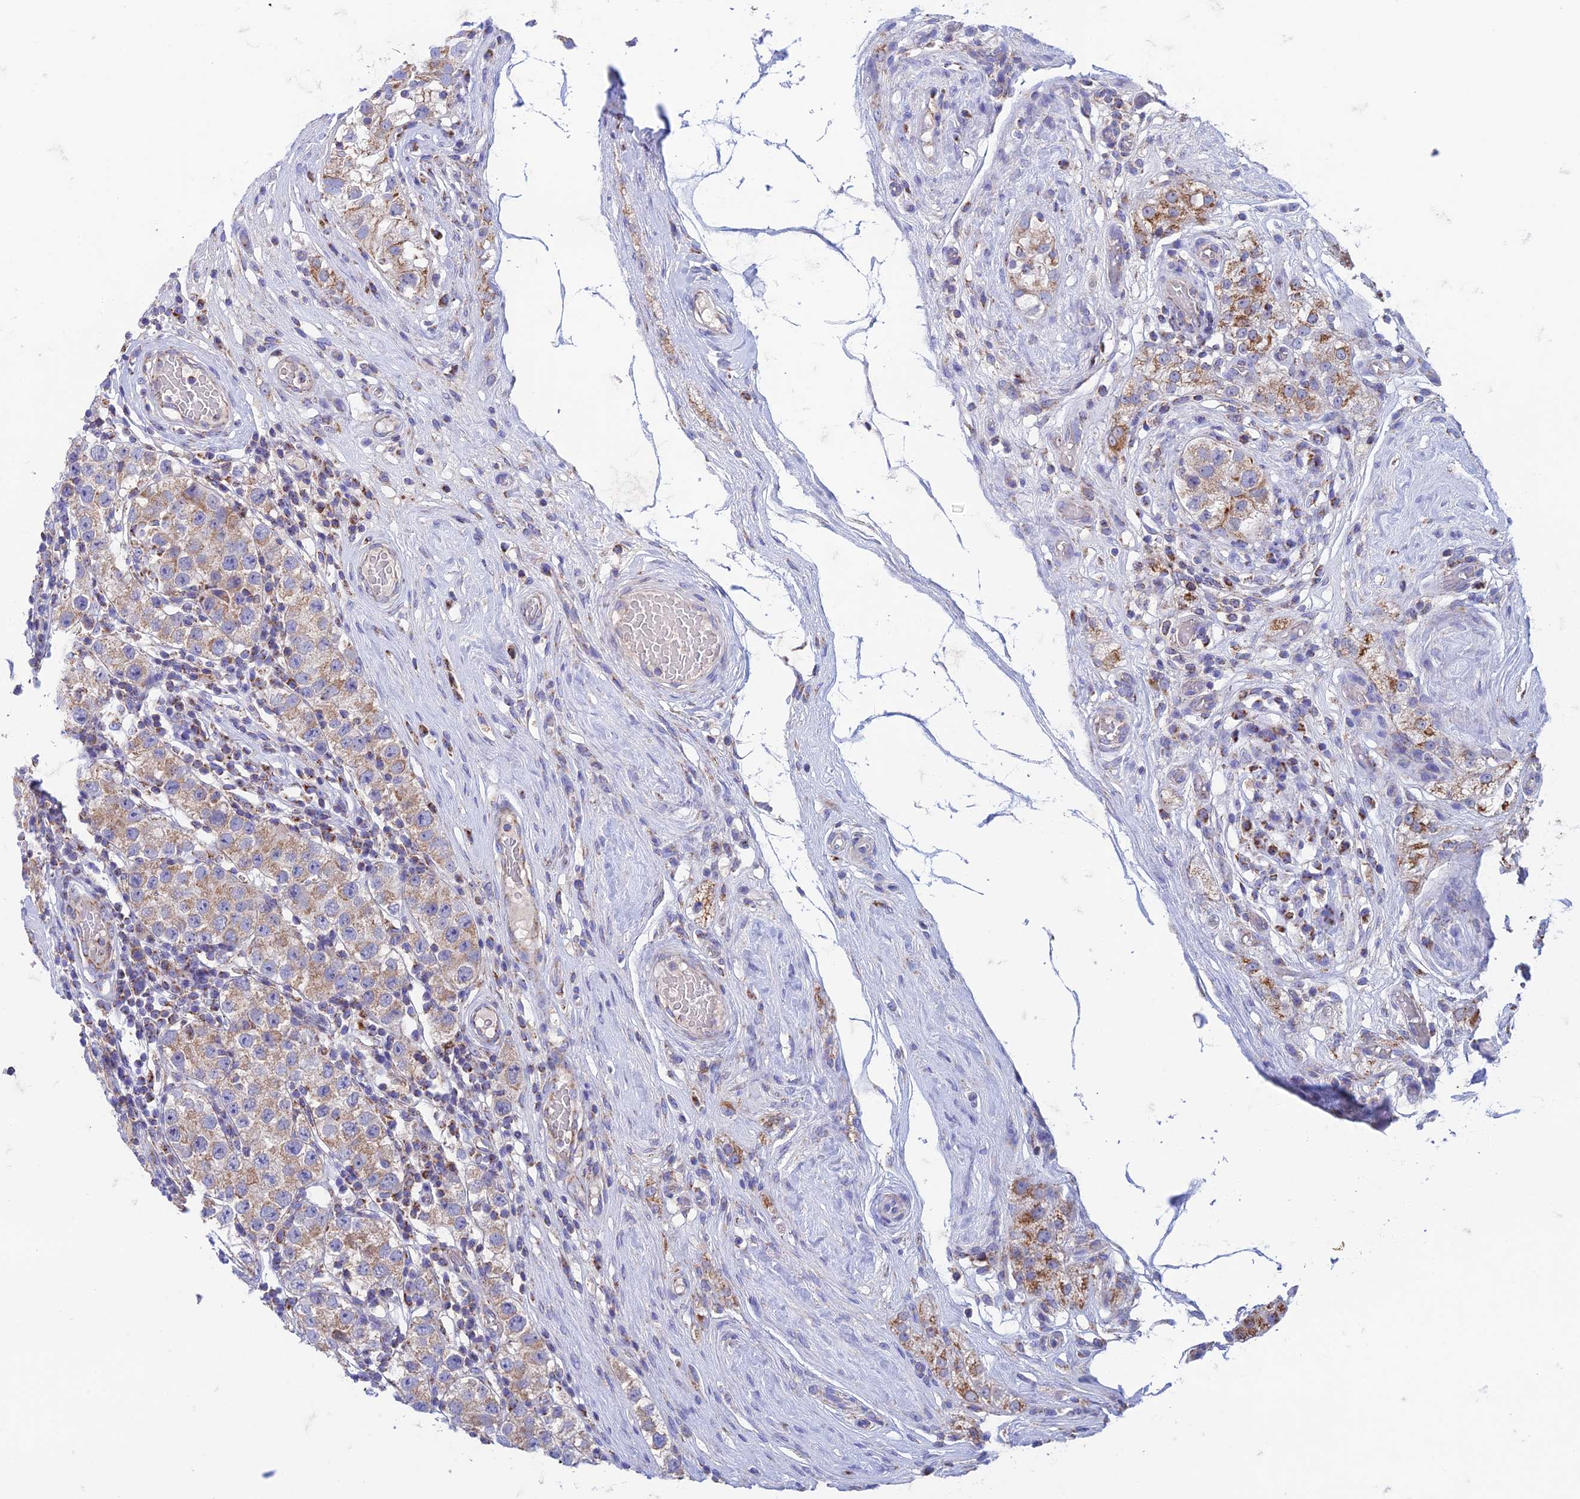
{"staining": {"intensity": "weak", "quantity": ">75%", "location": "cytoplasmic/membranous"}, "tissue": "testis cancer", "cell_type": "Tumor cells", "image_type": "cancer", "snomed": [{"axis": "morphology", "description": "Seminoma, NOS"}, {"axis": "topography", "description": "Testis"}], "caption": "IHC micrograph of neoplastic tissue: testis cancer stained using immunohistochemistry (IHC) exhibits low levels of weak protein expression localized specifically in the cytoplasmic/membranous of tumor cells, appearing as a cytoplasmic/membranous brown color.", "gene": "ZNF181", "patient": {"sex": "male", "age": 34}}